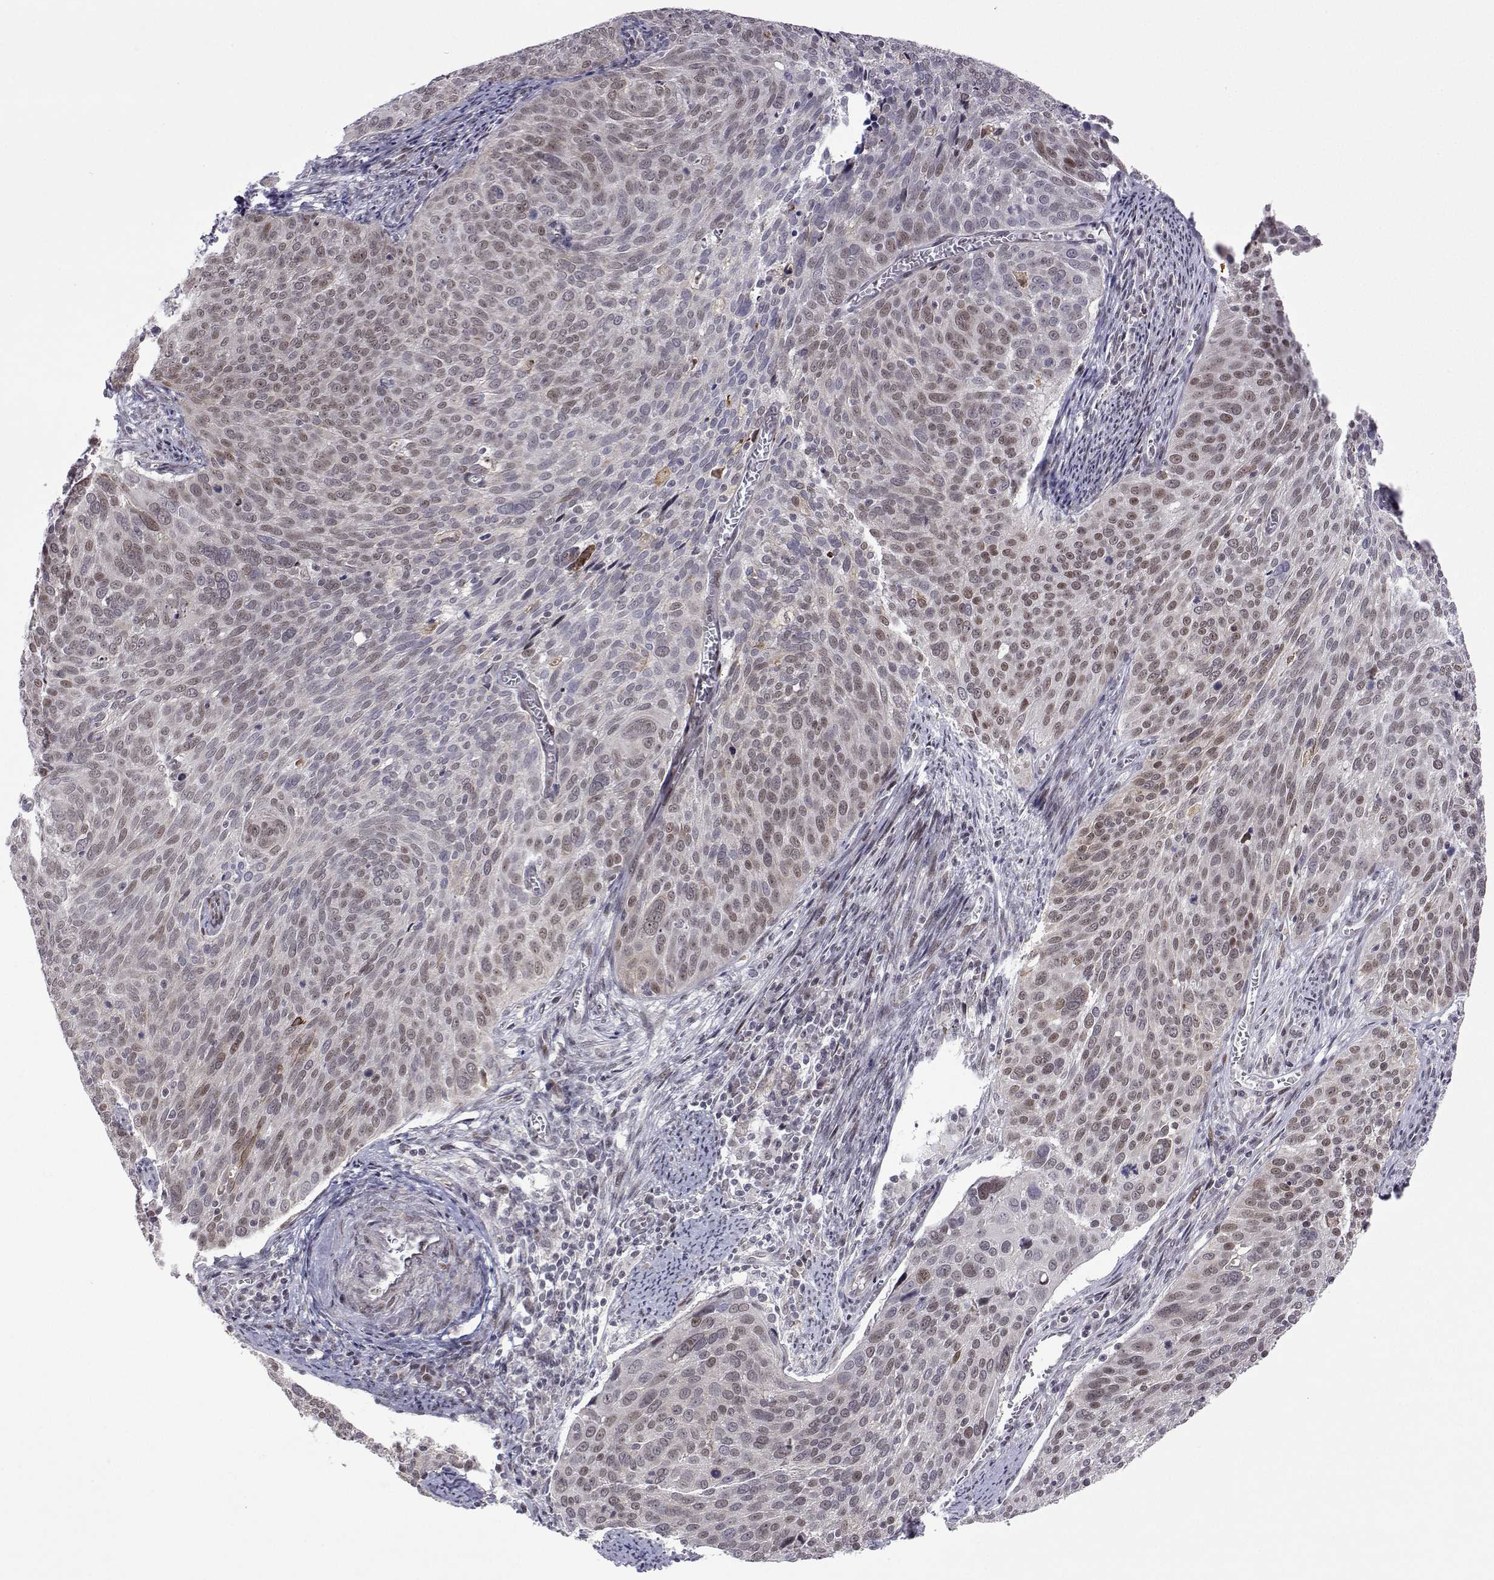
{"staining": {"intensity": "weak", "quantity": "25%-75%", "location": "nuclear"}, "tissue": "cervical cancer", "cell_type": "Tumor cells", "image_type": "cancer", "snomed": [{"axis": "morphology", "description": "Squamous cell carcinoma, NOS"}, {"axis": "topography", "description": "Cervix"}], "caption": "IHC of cervical cancer demonstrates low levels of weak nuclear positivity in approximately 25%-75% of tumor cells.", "gene": "EFCAB3", "patient": {"sex": "female", "age": 39}}